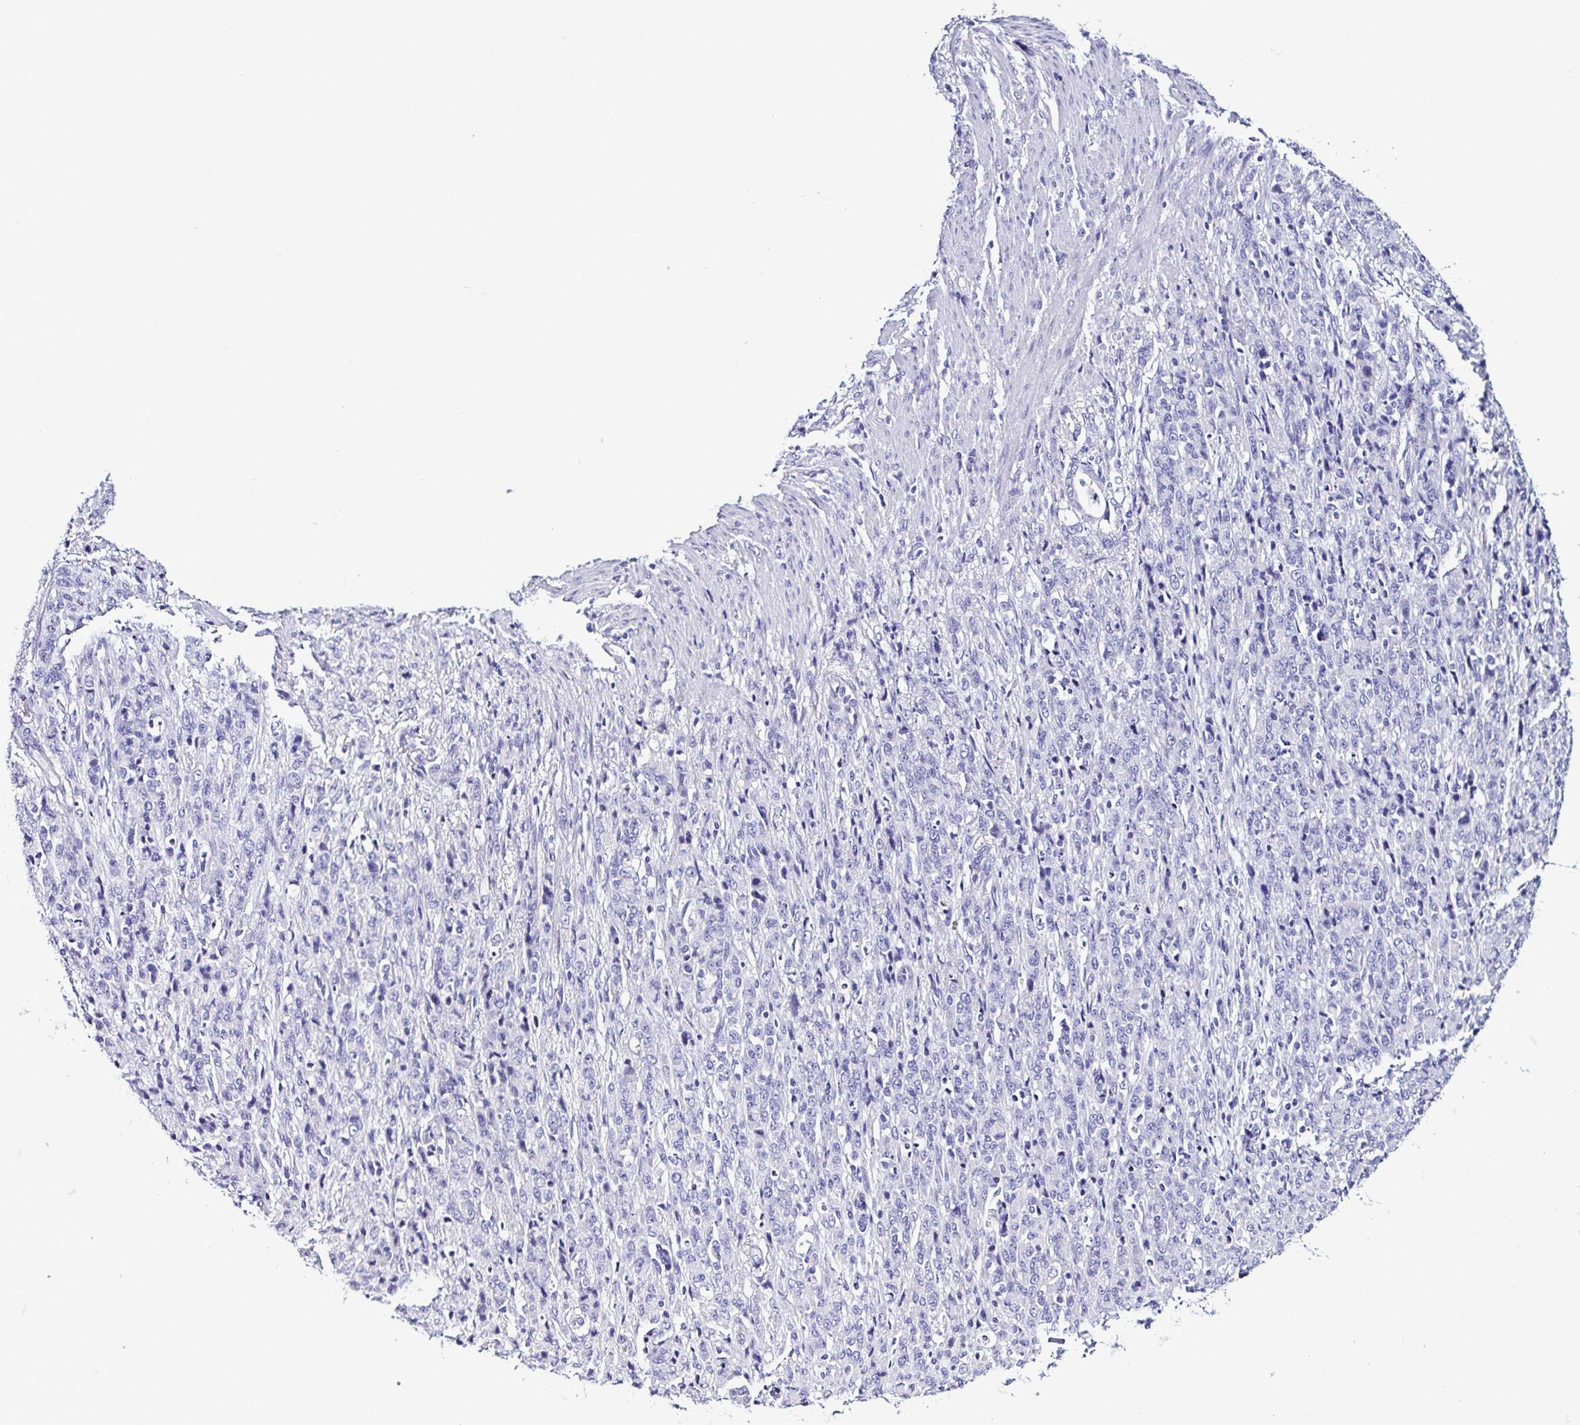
{"staining": {"intensity": "negative", "quantity": "none", "location": "none"}, "tissue": "stomach cancer", "cell_type": "Tumor cells", "image_type": "cancer", "snomed": [{"axis": "morphology", "description": "Adenocarcinoma, NOS"}, {"axis": "topography", "description": "Stomach"}], "caption": "This histopathology image is of adenocarcinoma (stomach) stained with immunohistochemistry (IHC) to label a protein in brown with the nuclei are counter-stained blue. There is no positivity in tumor cells.", "gene": "SRL", "patient": {"sex": "female", "age": 79}}